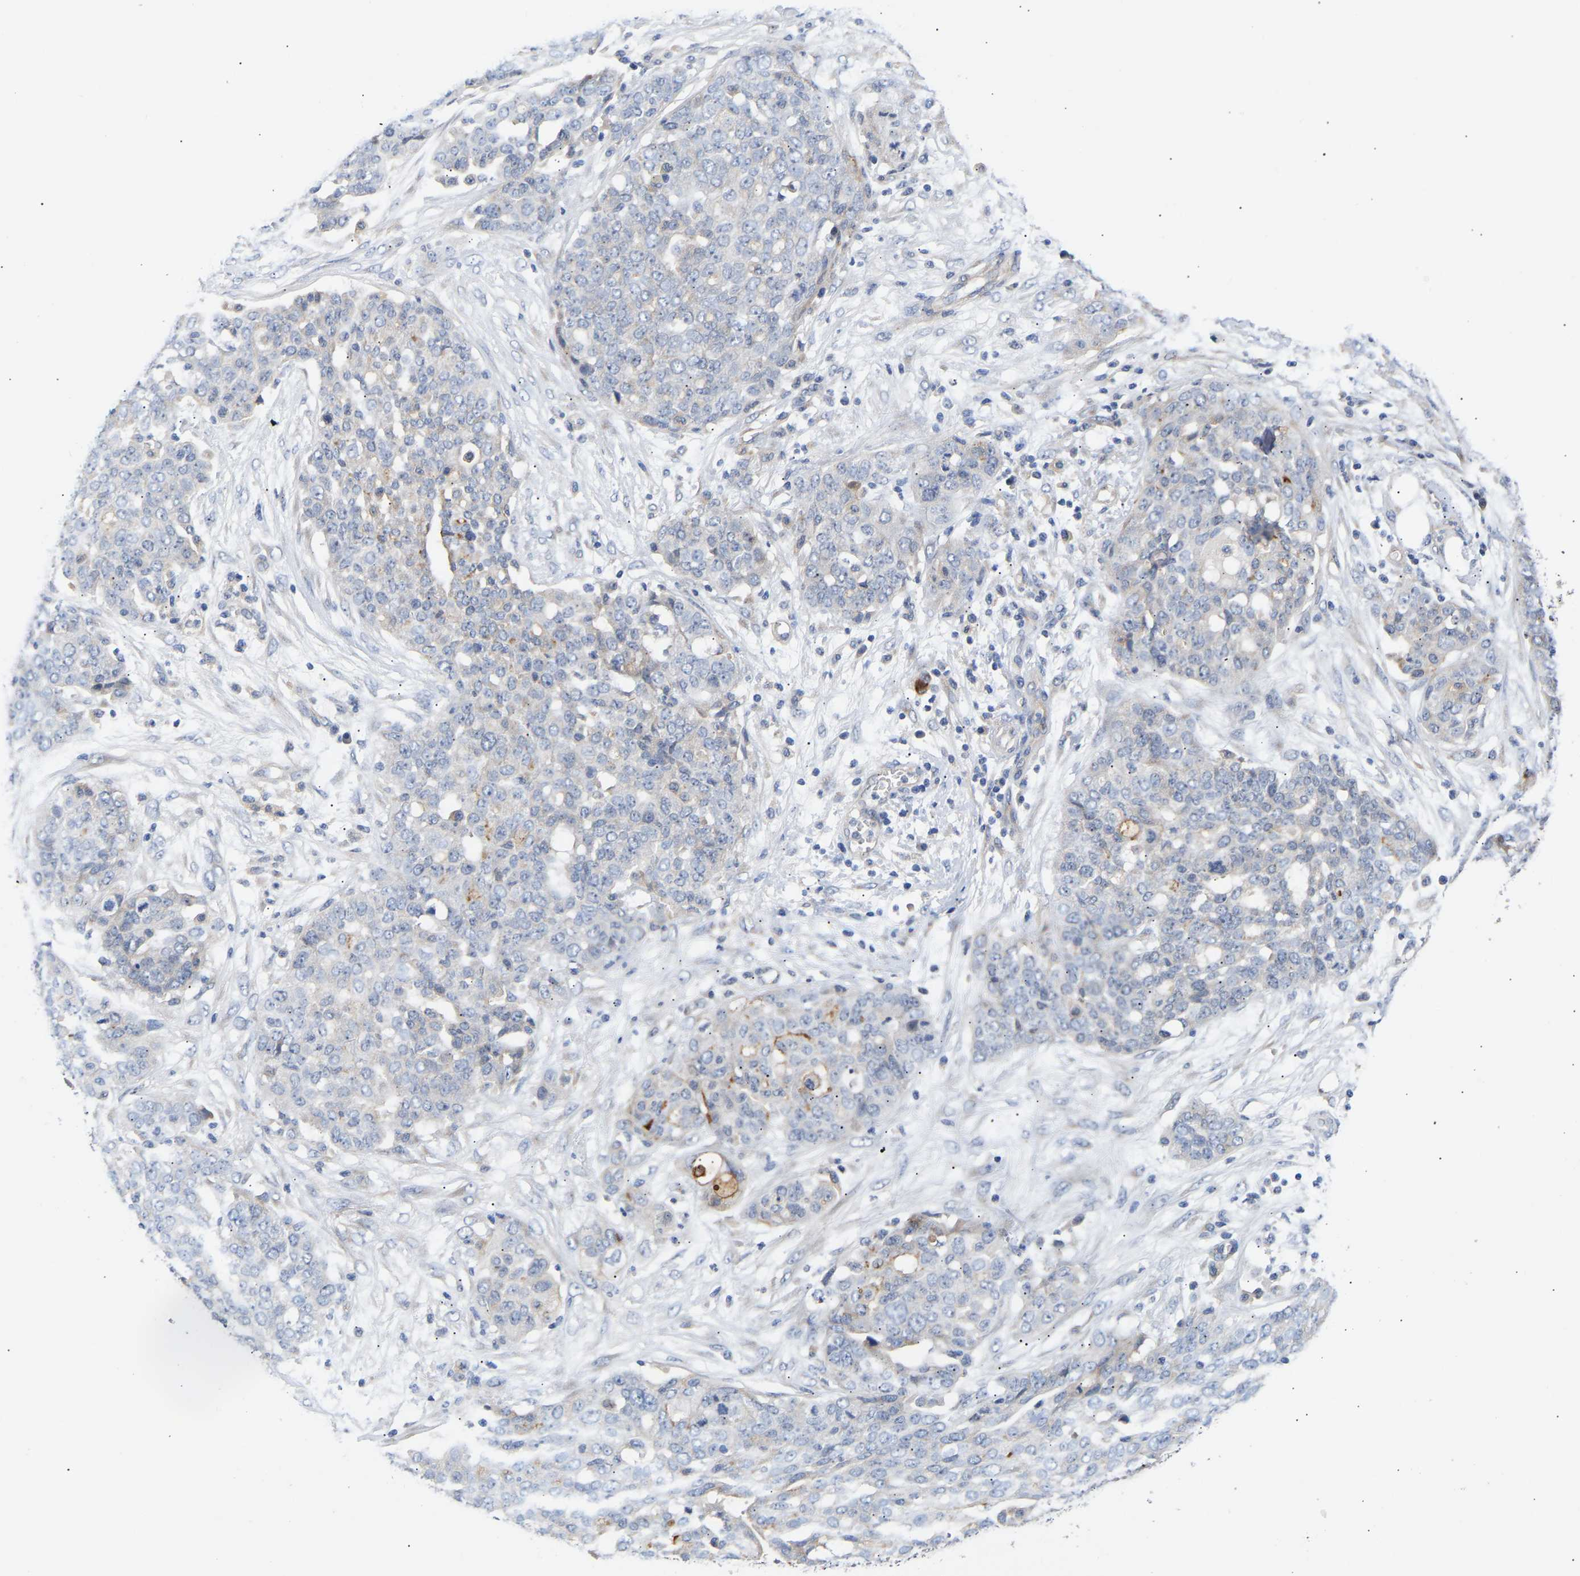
{"staining": {"intensity": "negative", "quantity": "none", "location": "none"}, "tissue": "ovarian cancer", "cell_type": "Tumor cells", "image_type": "cancer", "snomed": [{"axis": "morphology", "description": "Cystadenocarcinoma, serous, NOS"}, {"axis": "topography", "description": "Soft tissue"}, {"axis": "topography", "description": "Ovary"}], "caption": "Ovarian cancer (serous cystadenocarcinoma) was stained to show a protein in brown. There is no significant positivity in tumor cells. Nuclei are stained in blue.", "gene": "KASH5", "patient": {"sex": "female", "age": 57}}